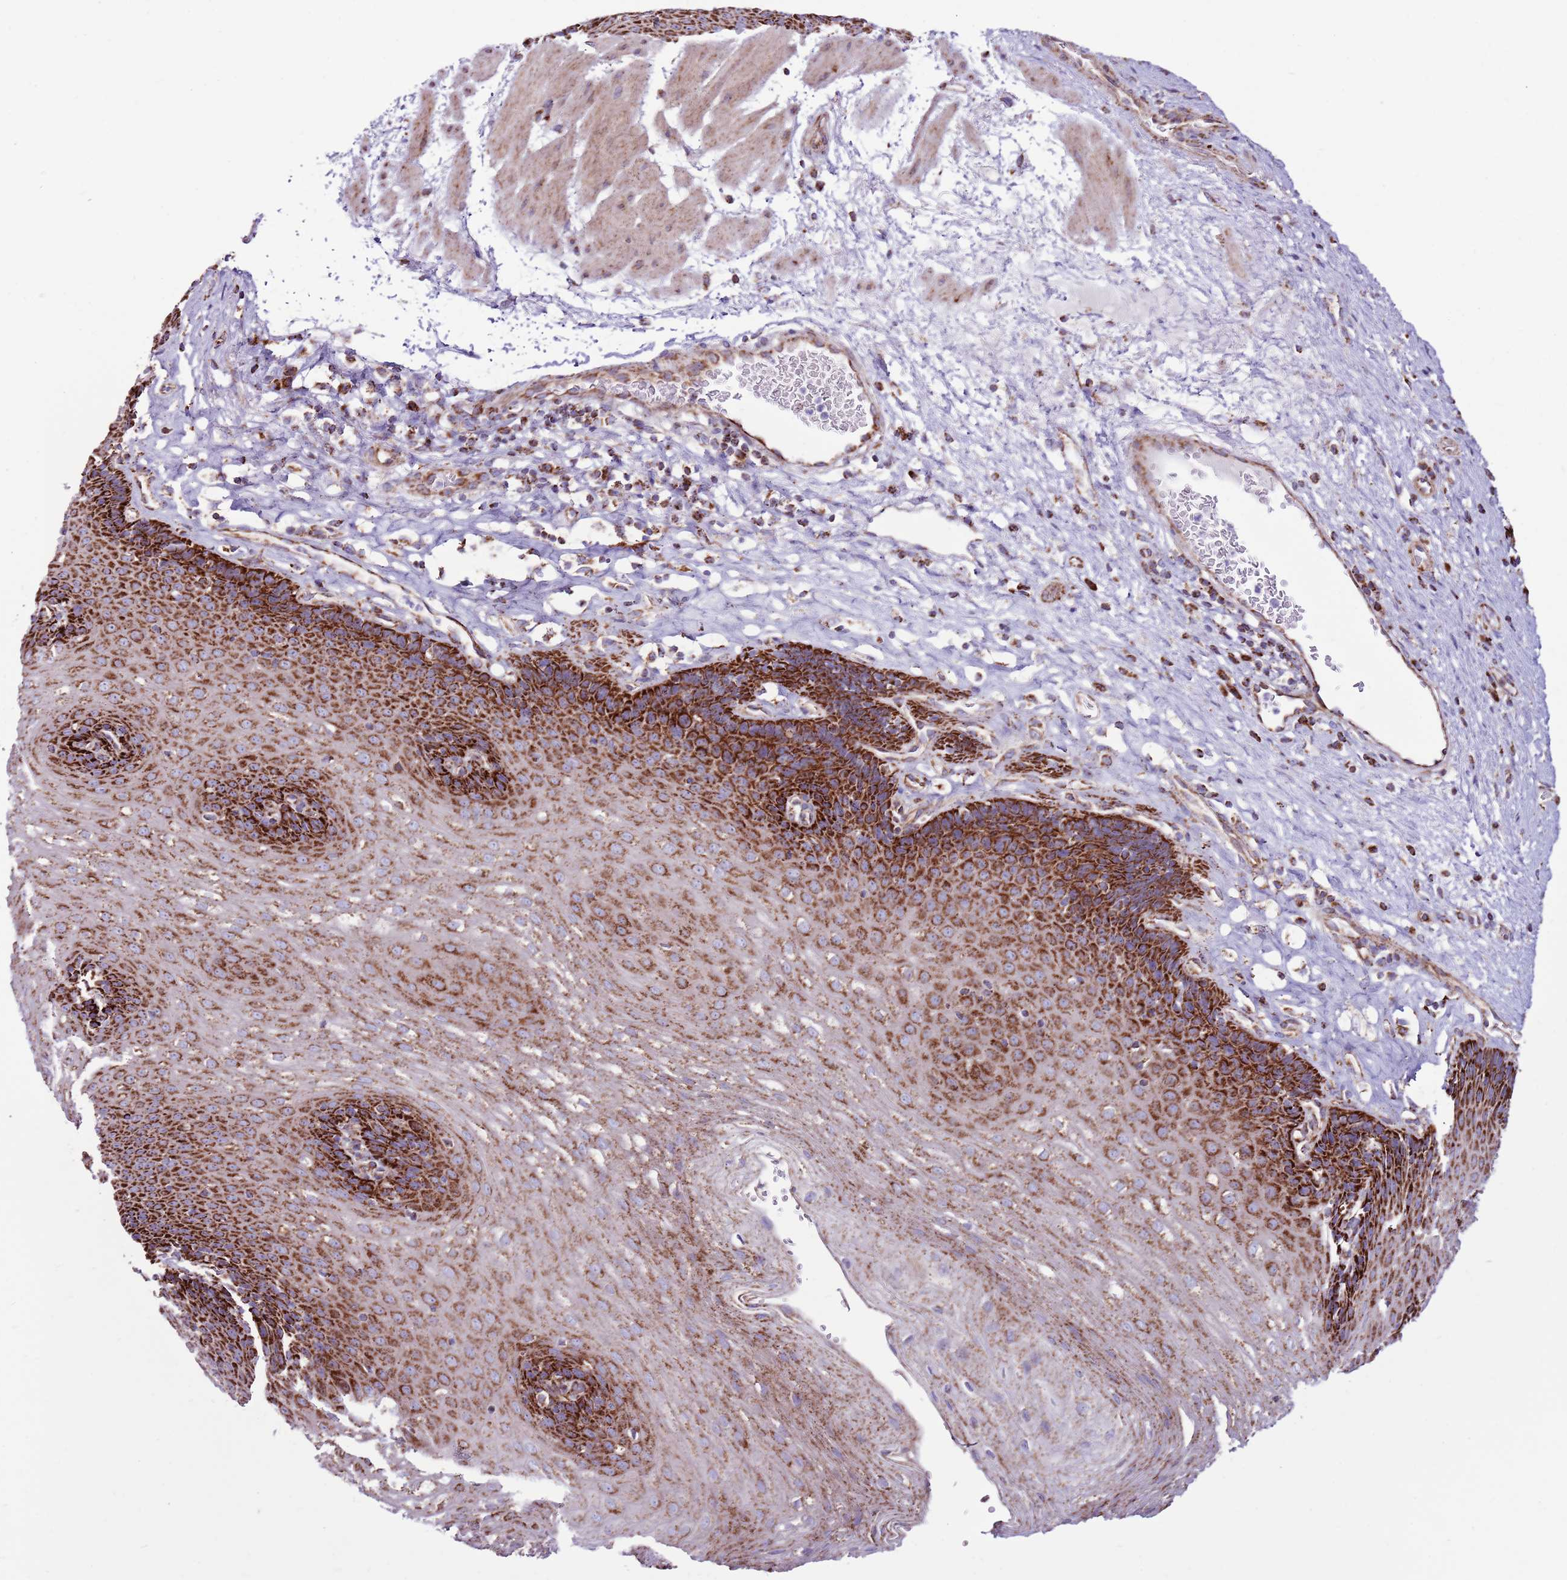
{"staining": {"intensity": "strong", "quantity": "25%-75%", "location": "cytoplasmic/membranous"}, "tissue": "esophagus", "cell_type": "Squamous epithelial cells", "image_type": "normal", "snomed": [{"axis": "morphology", "description": "Normal tissue, NOS"}, {"axis": "topography", "description": "Esophagus"}], "caption": "Immunohistochemistry (IHC) (DAB (3,3'-diaminobenzidine)) staining of normal human esophagus shows strong cytoplasmic/membranous protein staining in about 25%-75% of squamous epithelial cells.", "gene": "HECTD4", "patient": {"sex": "female", "age": 66}}